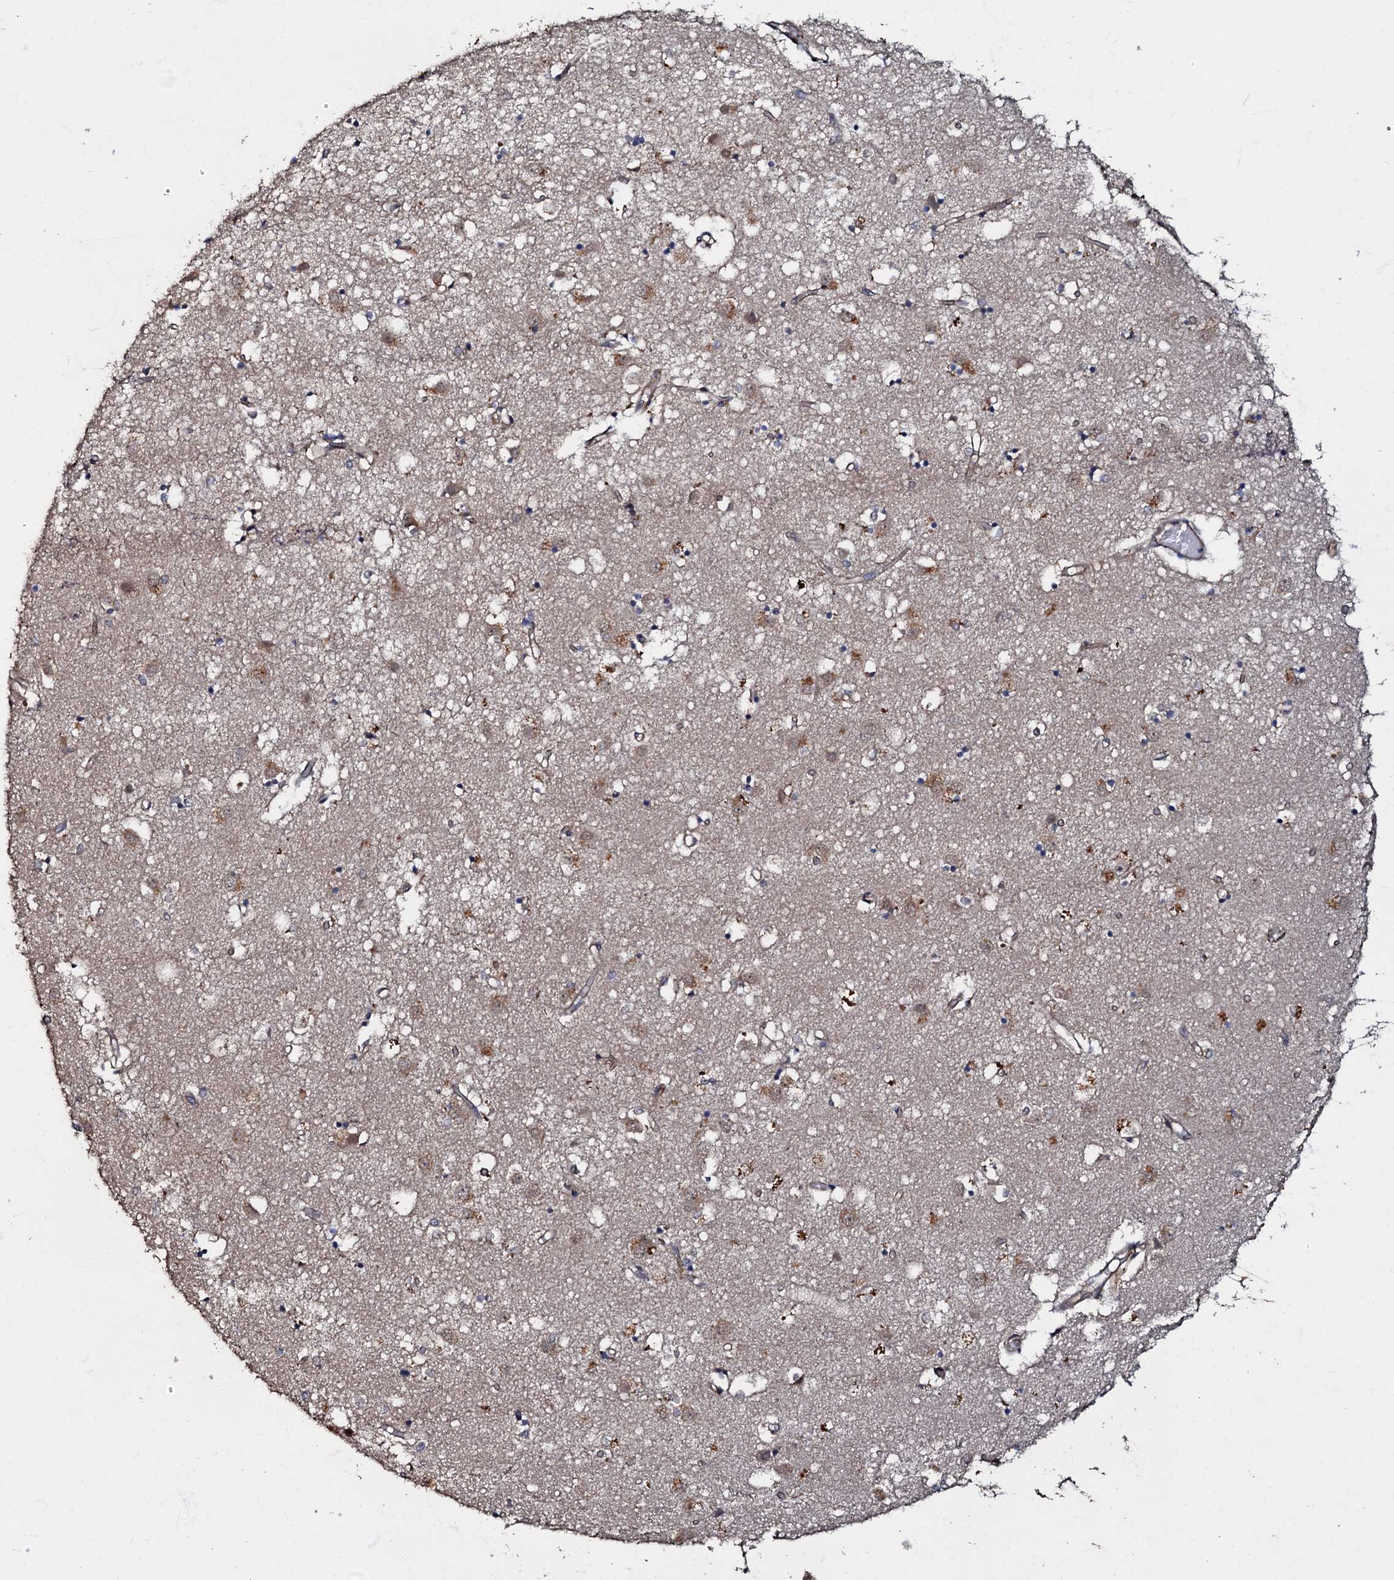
{"staining": {"intensity": "weak", "quantity": "<25%", "location": "cytoplasmic/membranous"}, "tissue": "caudate", "cell_type": "Glial cells", "image_type": "normal", "snomed": [{"axis": "morphology", "description": "Normal tissue, NOS"}, {"axis": "topography", "description": "Lateral ventricle wall"}], "caption": "DAB (3,3'-diaminobenzidine) immunohistochemical staining of normal caudate demonstrates no significant staining in glial cells. The staining was performed using DAB to visualize the protein expression in brown, while the nuclei were stained in blue with hematoxylin (Magnification: 20x).", "gene": "MANSC4", "patient": {"sex": "male", "age": 70}}